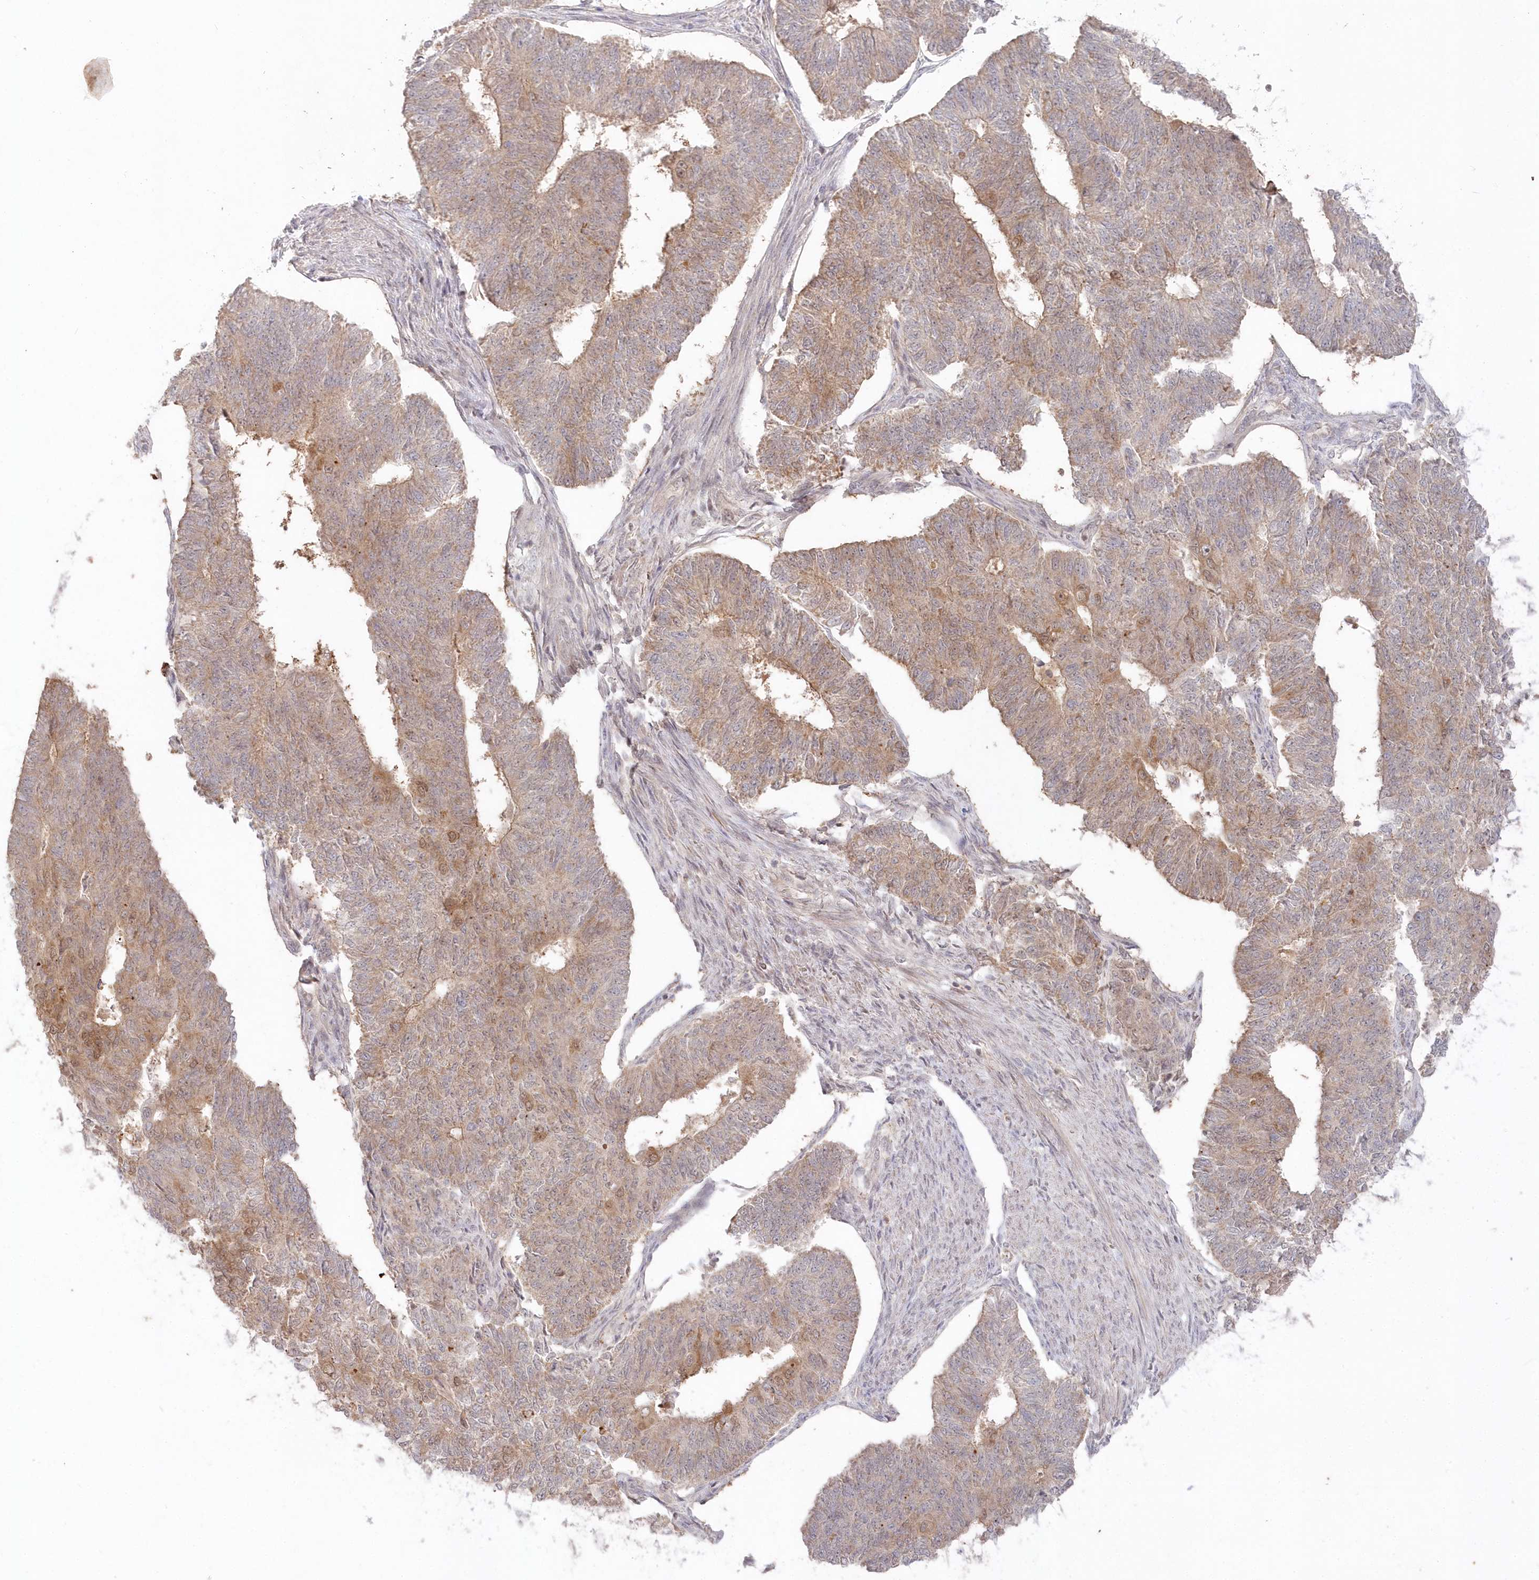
{"staining": {"intensity": "moderate", "quantity": "25%-75%", "location": "cytoplasmic/membranous"}, "tissue": "endometrial cancer", "cell_type": "Tumor cells", "image_type": "cancer", "snomed": [{"axis": "morphology", "description": "Adenocarcinoma, NOS"}, {"axis": "topography", "description": "Endometrium"}], "caption": "Immunohistochemical staining of human adenocarcinoma (endometrial) shows medium levels of moderate cytoplasmic/membranous protein positivity in approximately 25%-75% of tumor cells. The staining was performed using DAB, with brown indicating positive protein expression. Nuclei are stained blue with hematoxylin.", "gene": "ASCC1", "patient": {"sex": "female", "age": 32}}